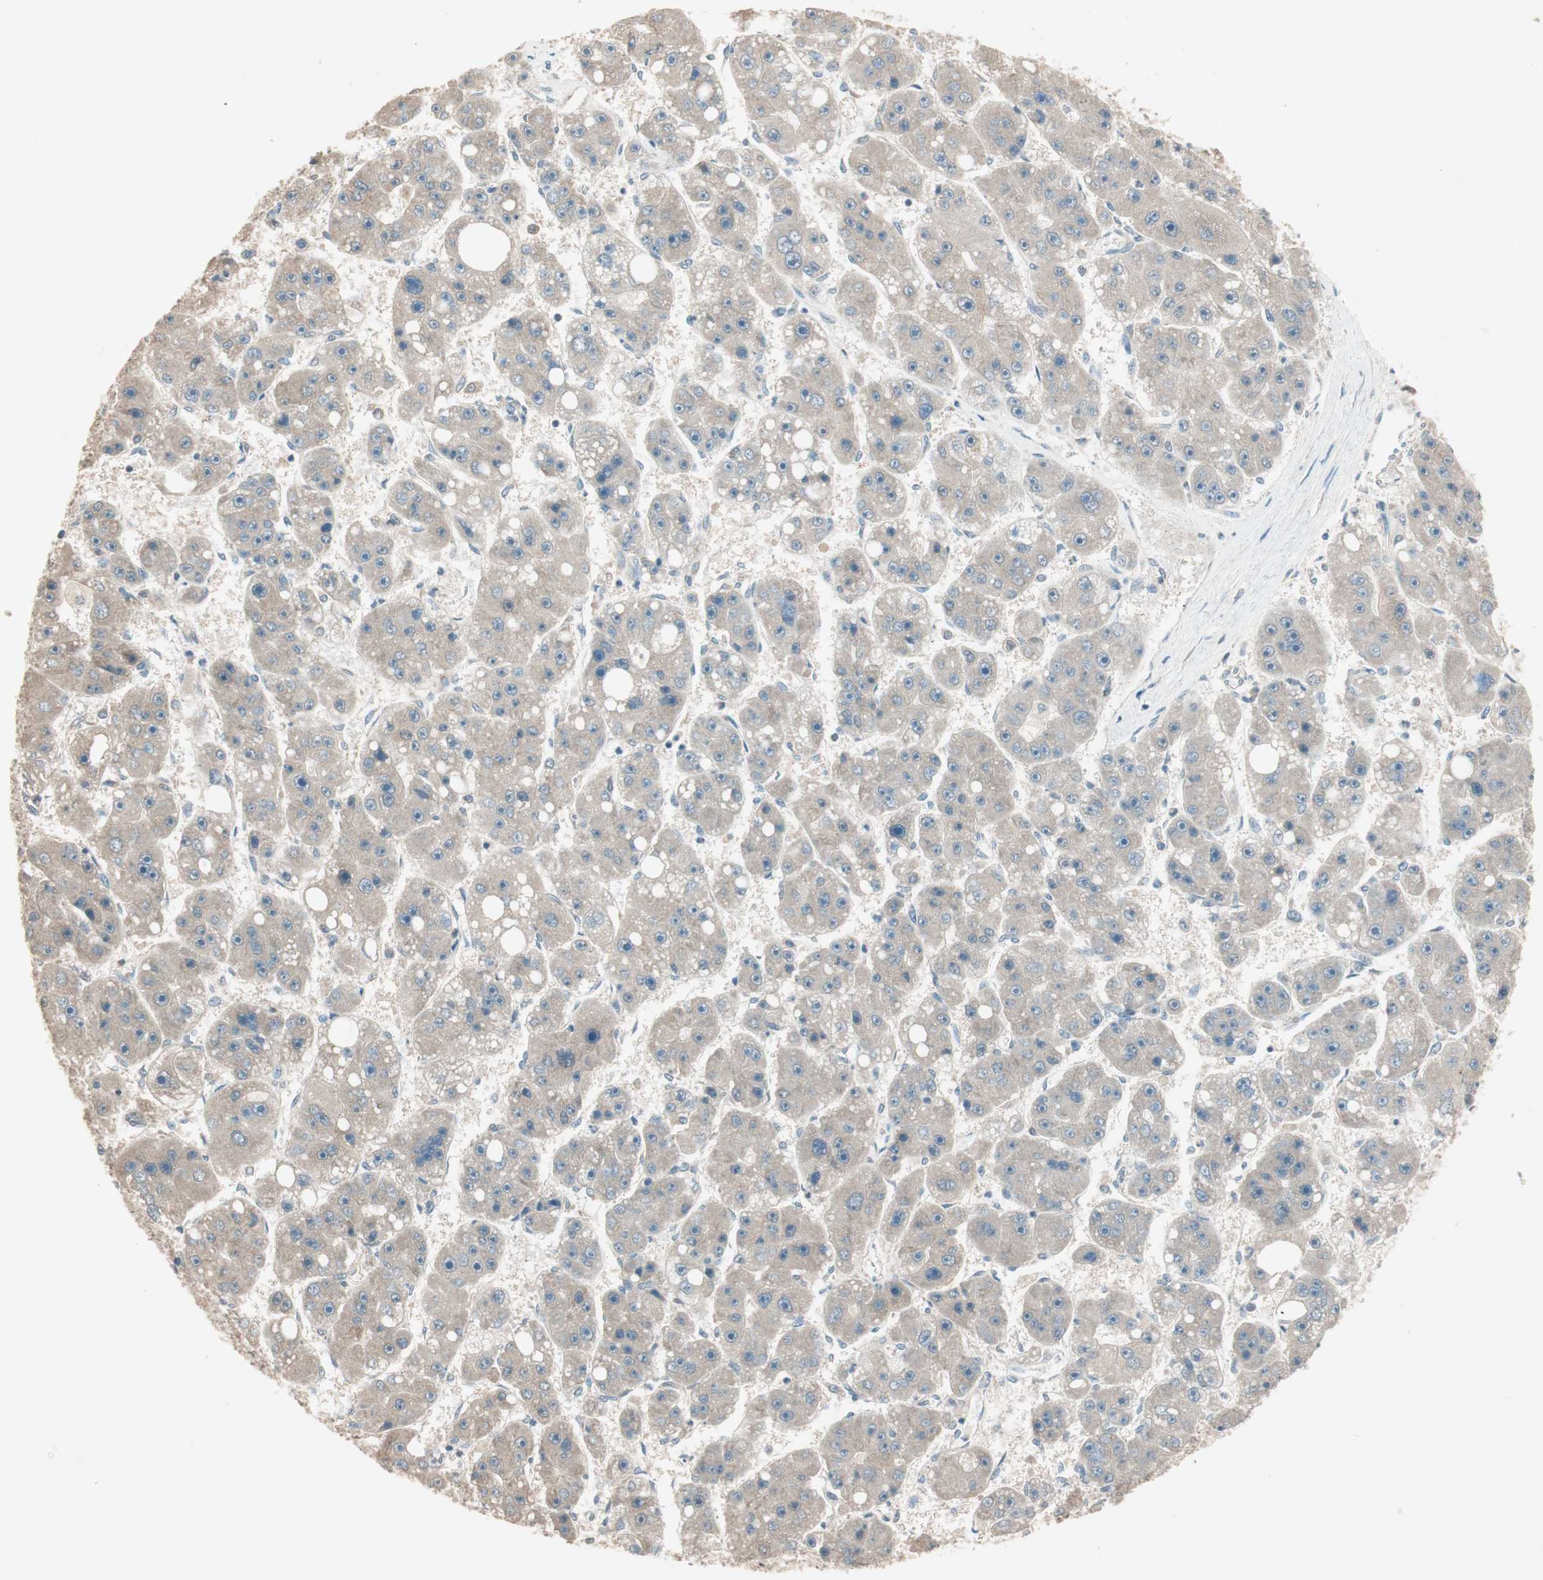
{"staining": {"intensity": "weak", "quantity": "<25%", "location": "cytoplasmic/membranous"}, "tissue": "liver cancer", "cell_type": "Tumor cells", "image_type": "cancer", "snomed": [{"axis": "morphology", "description": "Carcinoma, Hepatocellular, NOS"}, {"axis": "topography", "description": "Liver"}], "caption": "Liver cancer stained for a protein using immunohistochemistry exhibits no expression tumor cells.", "gene": "SEC16A", "patient": {"sex": "female", "age": 61}}